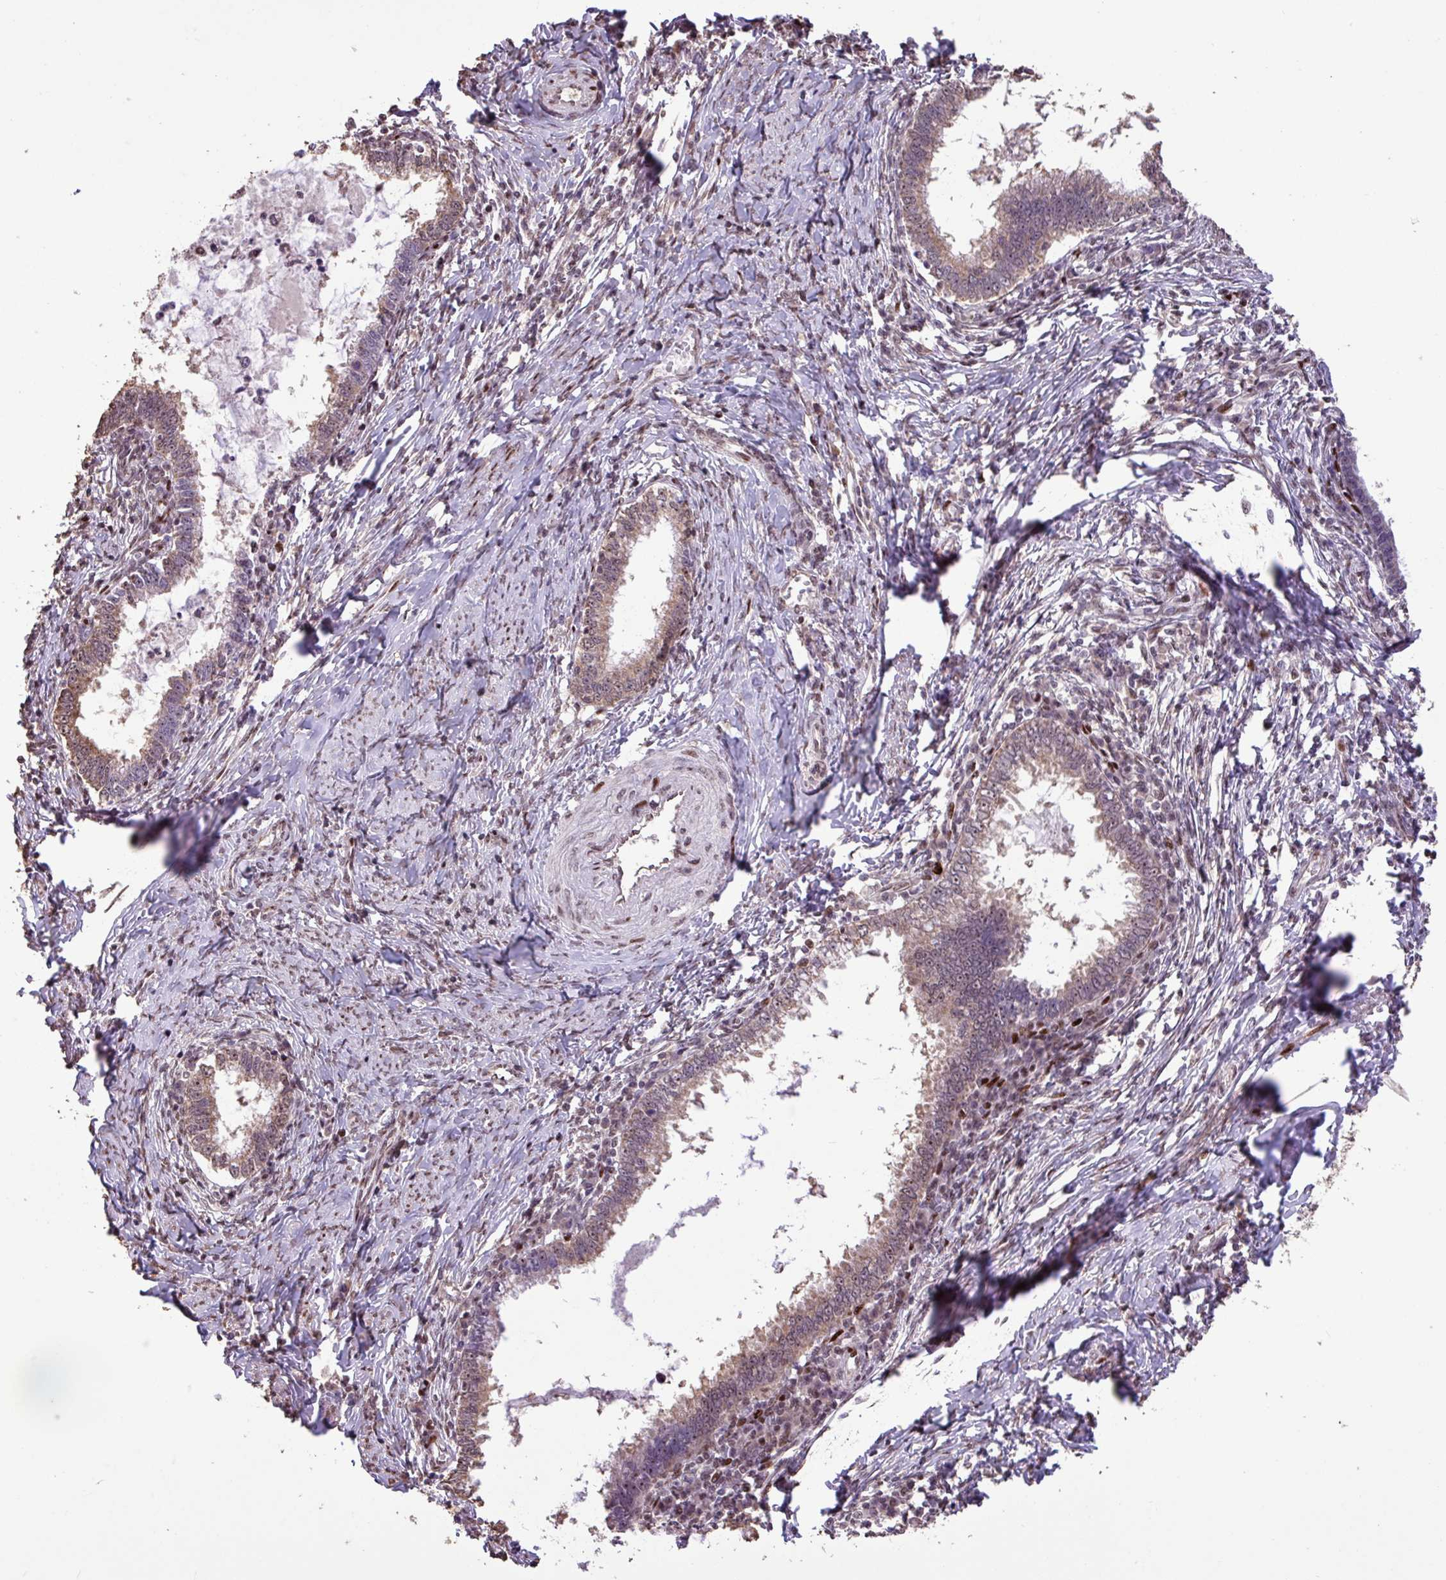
{"staining": {"intensity": "weak", "quantity": ">75%", "location": "cytoplasmic/membranous"}, "tissue": "cervical cancer", "cell_type": "Tumor cells", "image_type": "cancer", "snomed": [{"axis": "morphology", "description": "Adenocarcinoma, NOS"}, {"axis": "topography", "description": "Cervix"}], "caption": "An IHC histopathology image of neoplastic tissue is shown. Protein staining in brown highlights weak cytoplasmic/membranous positivity in adenocarcinoma (cervical) within tumor cells.", "gene": "ZNF709", "patient": {"sex": "female", "age": 36}}